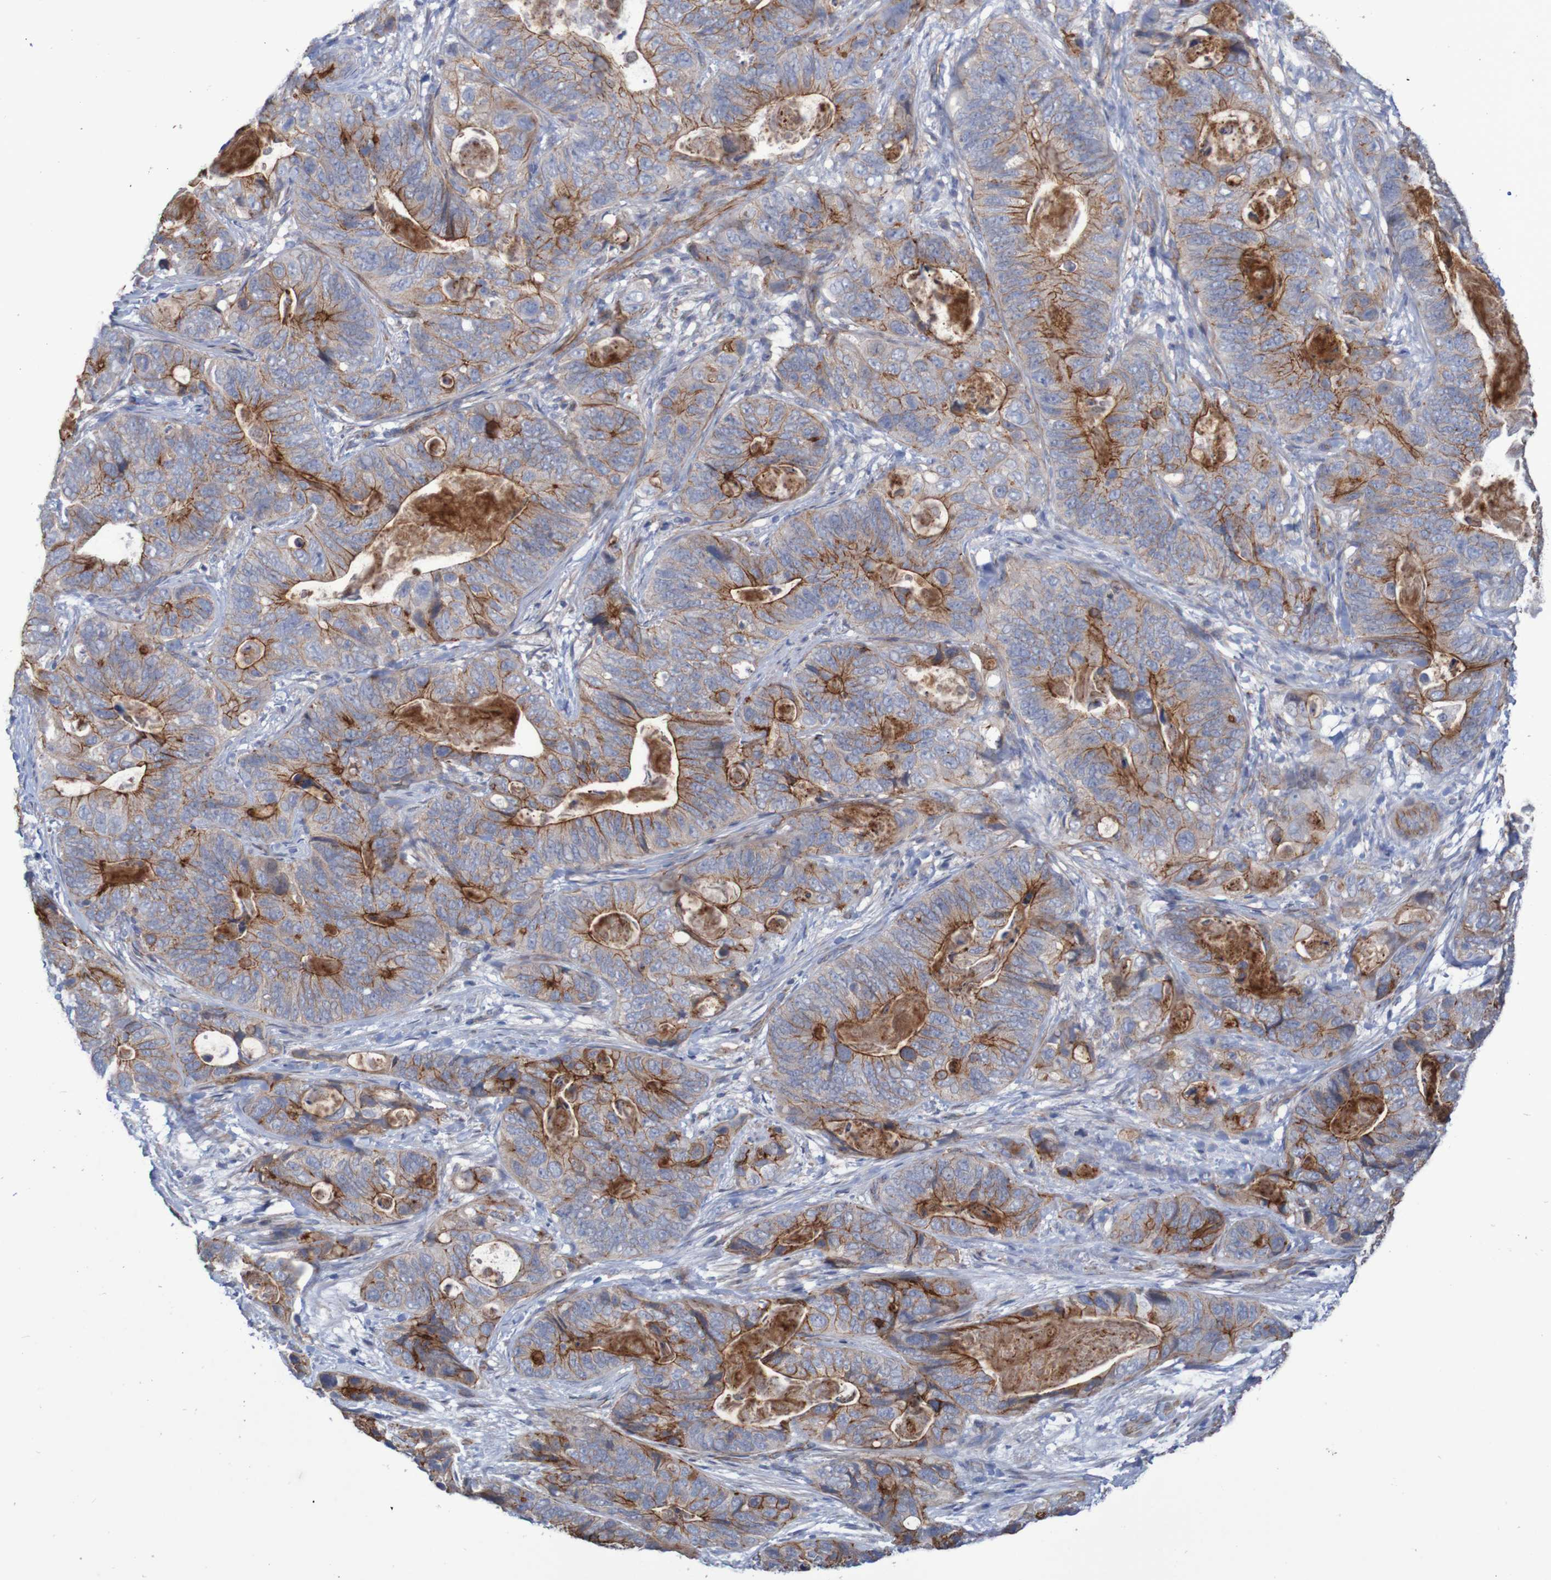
{"staining": {"intensity": "moderate", "quantity": ">75%", "location": "cytoplasmic/membranous"}, "tissue": "stomach cancer", "cell_type": "Tumor cells", "image_type": "cancer", "snomed": [{"axis": "morphology", "description": "Adenocarcinoma, NOS"}, {"axis": "topography", "description": "Stomach"}], "caption": "Stomach cancer stained with immunohistochemistry shows moderate cytoplasmic/membranous expression in about >75% of tumor cells. The staining is performed using DAB brown chromogen to label protein expression. The nuclei are counter-stained blue using hematoxylin.", "gene": "NECTIN2", "patient": {"sex": "female", "age": 89}}